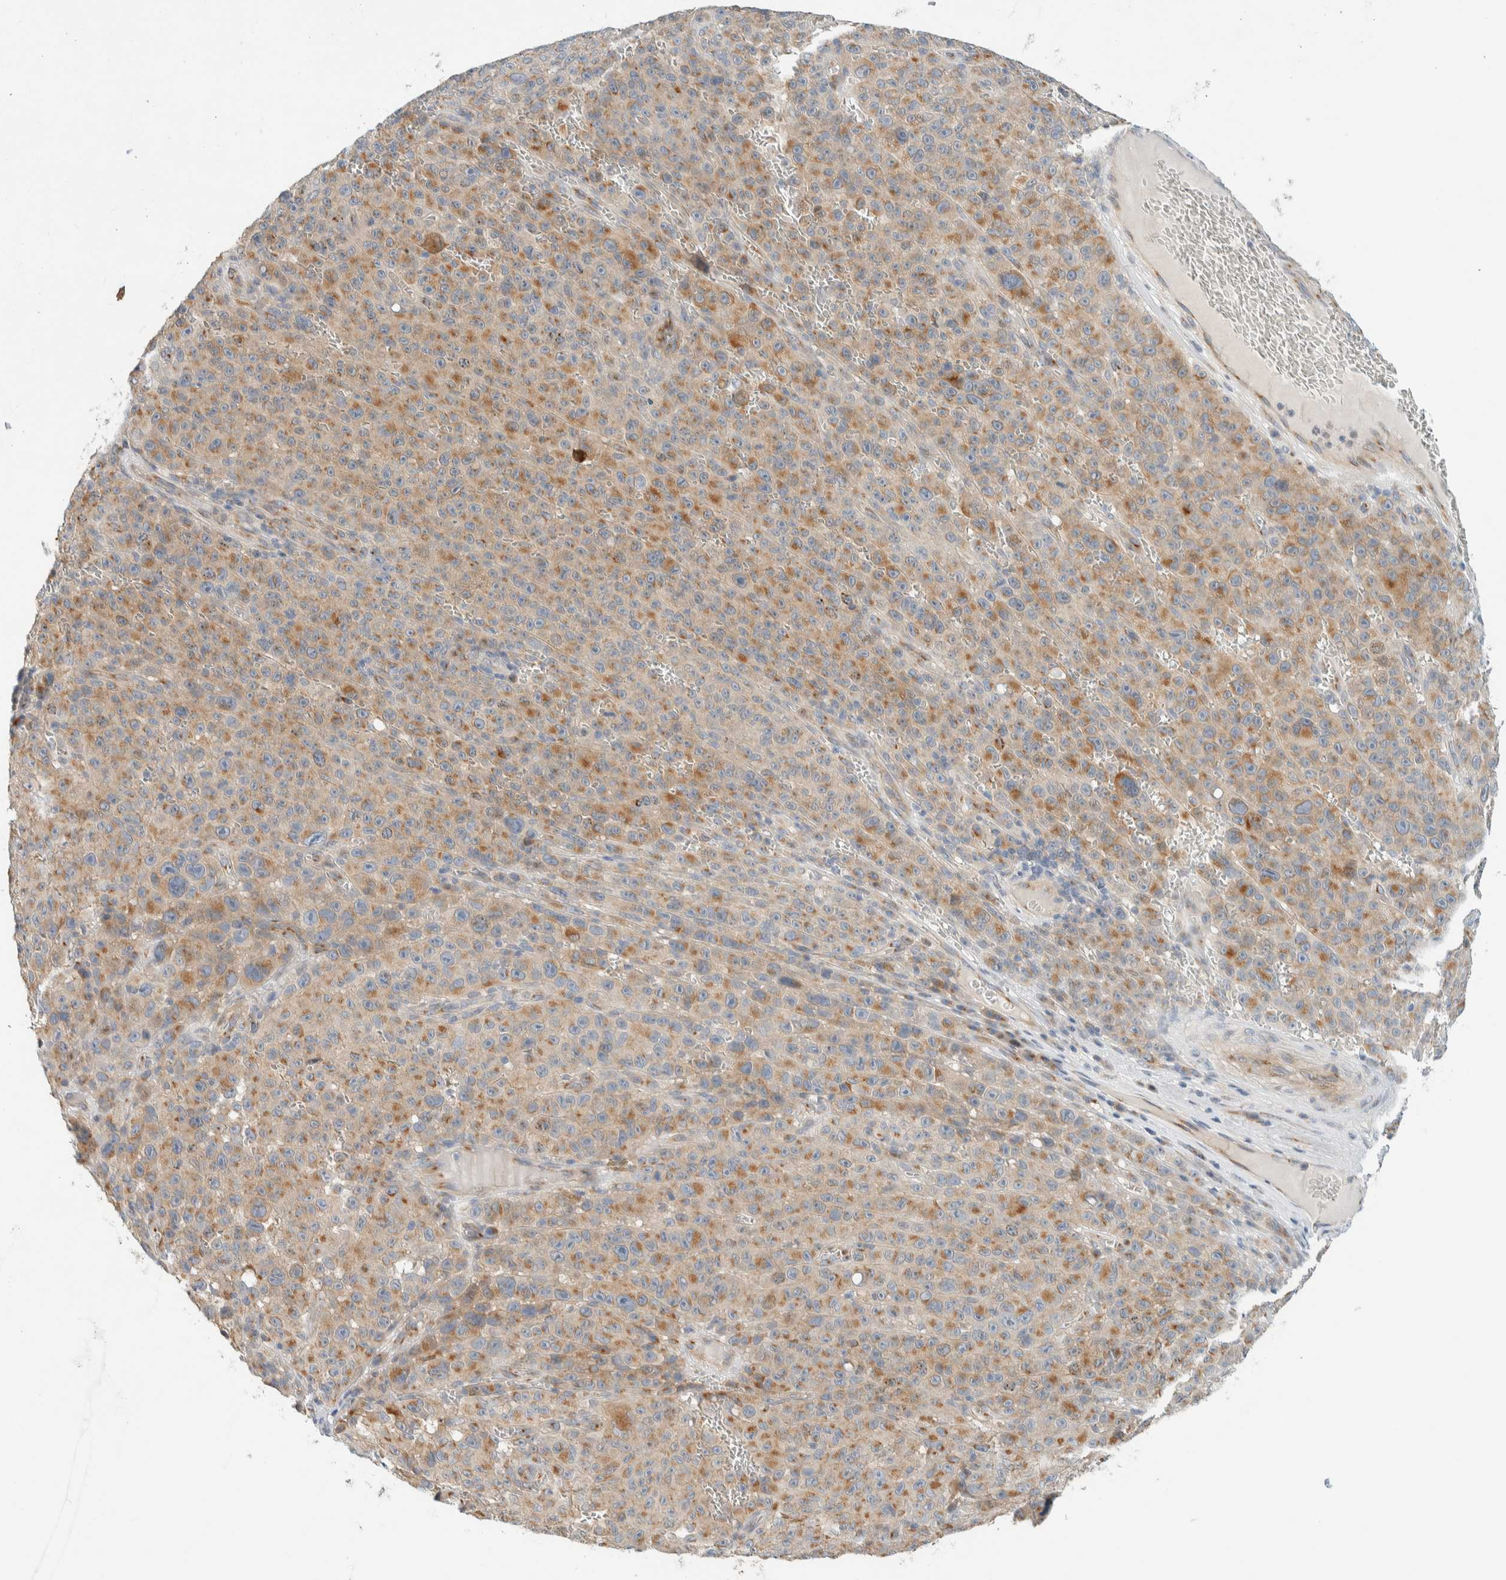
{"staining": {"intensity": "weak", "quantity": ">75%", "location": "cytoplasmic/membranous"}, "tissue": "melanoma", "cell_type": "Tumor cells", "image_type": "cancer", "snomed": [{"axis": "morphology", "description": "Malignant melanoma, NOS"}, {"axis": "topography", "description": "Skin"}], "caption": "Melanoma stained with immunohistochemistry (IHC) displays weak cytoplasmic/membranous positivity in about >75% of tumor cells.", "gene": "TMEM184B", "patient": {"sex": "female", "age": 82}}